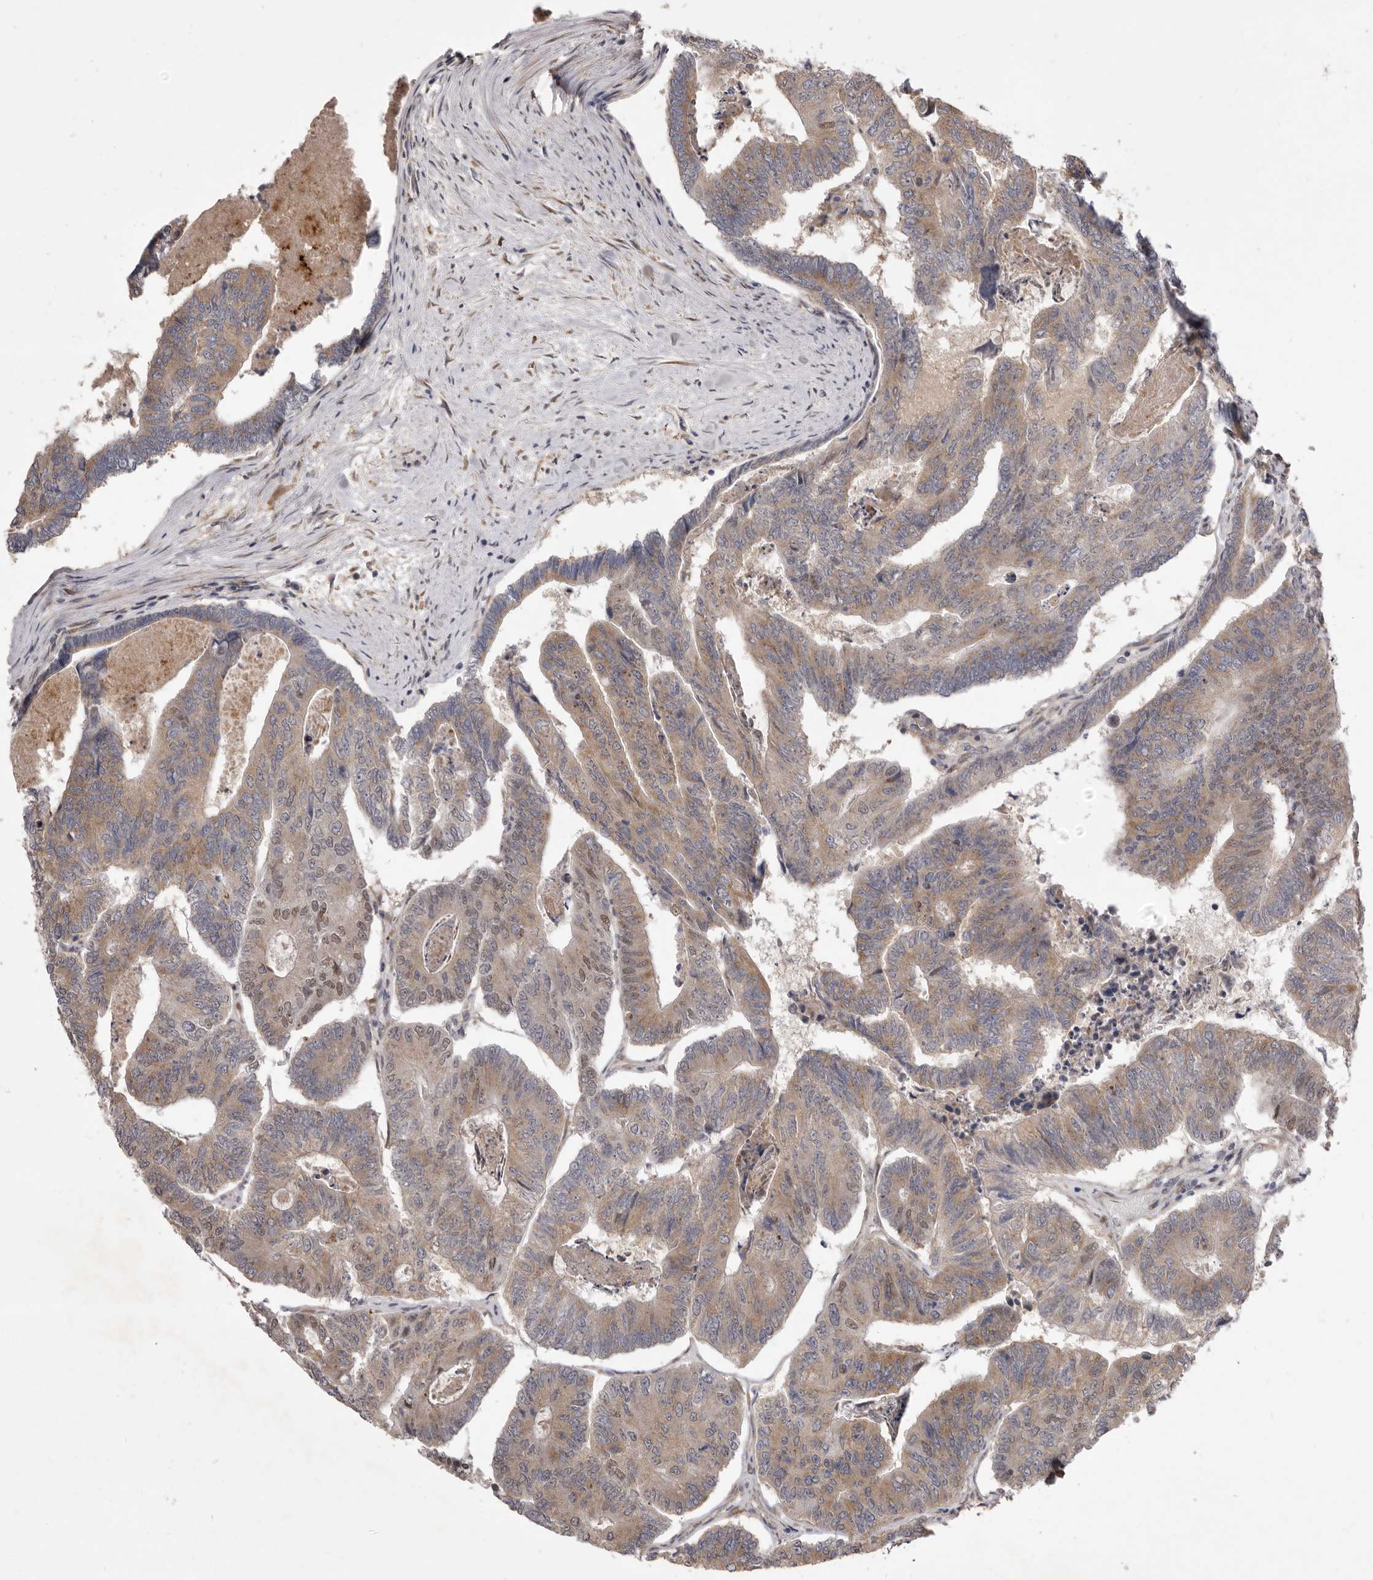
{"staining": {"intensity": "moderate", "quantity": ">75%", "location": "cytoplasmic/membranous"}, "tissue": "colorectal cancer", "cell_type": "Tumor cells", "image_type": "cancer", "snomed": [{"axis": "morphology", "description": "Adenocarcinoma, NOS"}, {"axis": "topography", "description": "Colon"}], "caption": "A histopathology image of colorectal cancer stained for a protein demonstrates moderate cytoplasmic/membranous brown staining in tumor cells. (DAB (3,3'-diaminobenzidine) IHC with brightfield microscopy, high magnification).", "gene": "TBC1D8B", "patient": {"sex": "female", "age": 67}}